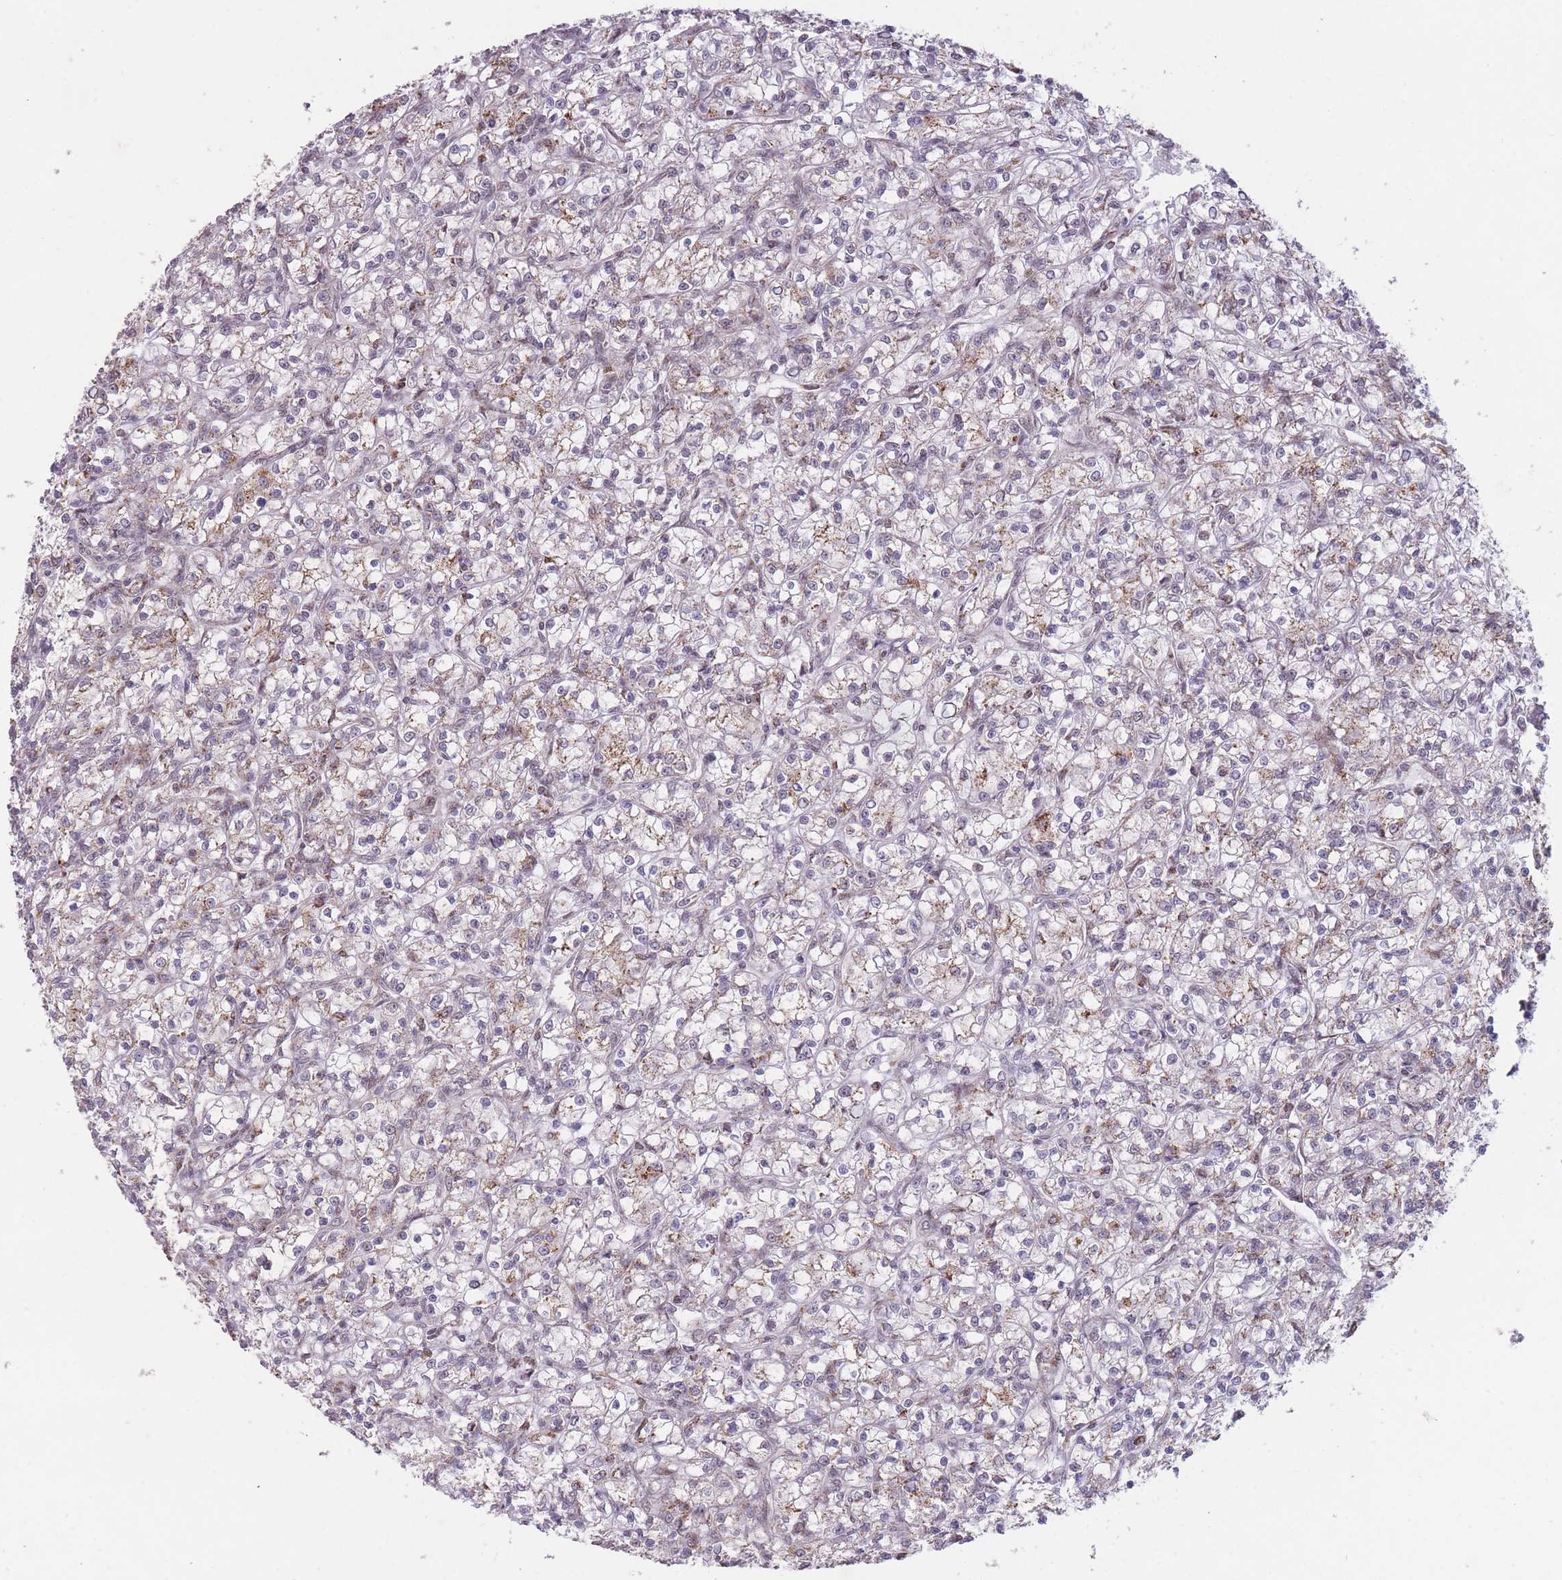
{"staining": {"intensity": "moderate", "quantity": "<25%", "location": "cytoplasmic/membranous"}, "tissue": "renal cancer", "cell_type": "Tumor cells", "image_type": "cancer", "snomed": [{"axis": "morphology", "description": "Adenocarcinoma, NOS"}, {"axis": "topography", "description": "Kidney"}], "caption": "The micrograph shows immunohistochemical staining of renal cancer. There is moderate cytoplasmic/membranous expression is appreciated in approximately <25% of tumor cells.", "gene": "DPYSL4", "patient": {"sex": "female", "age": 59}}